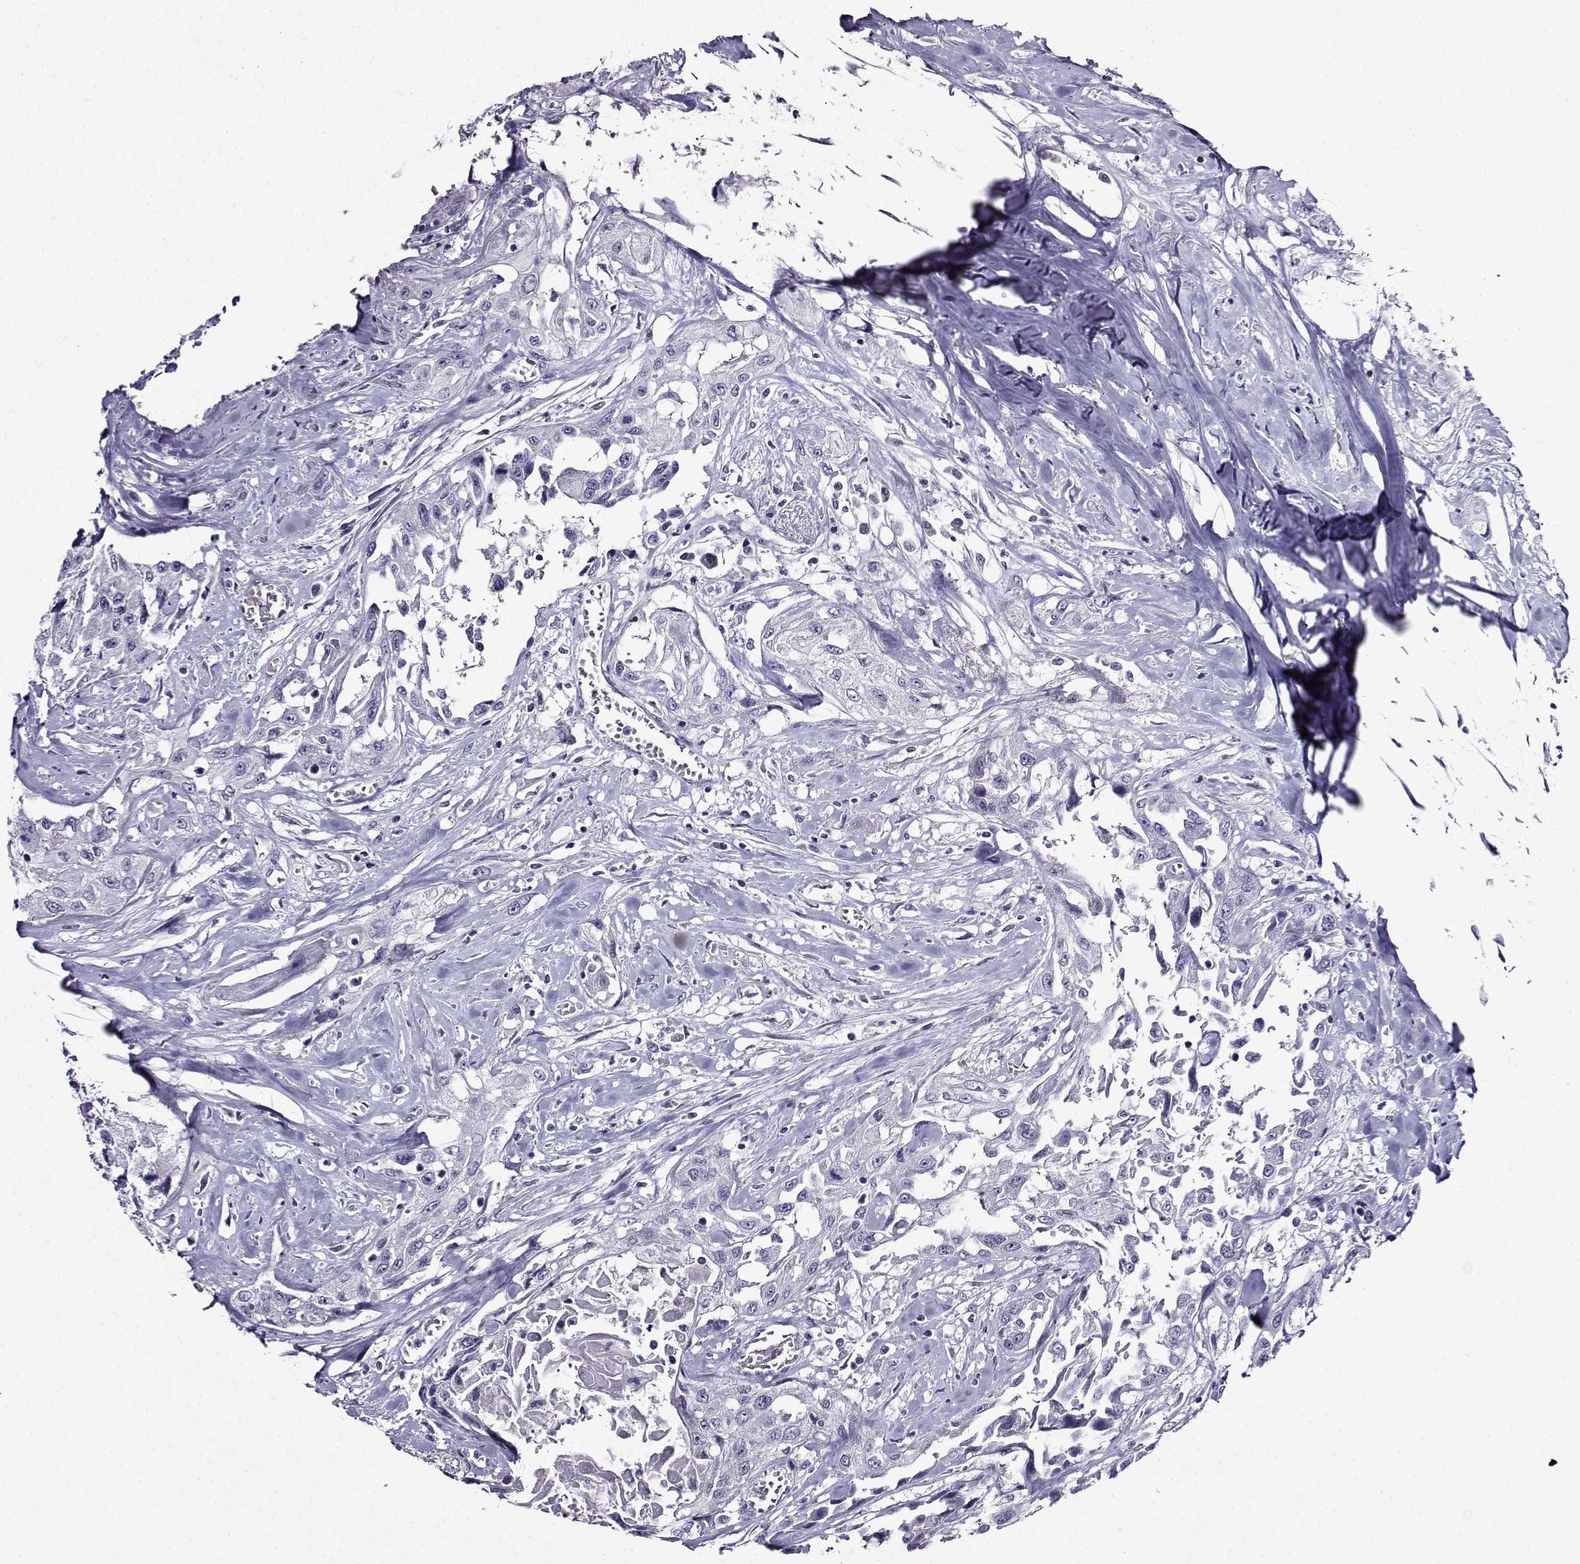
{"staining": {"intensity": "negative", "quantity": "none", "location": "none"}, "tissue": "head and neck cancer", "cell_type": "Tumor cells", "image_type": "cancer", "snomed": [{"axis": "morphology", "description": "Normal tissue, NOS"}, {"axis": "morphology", "description": "Squamous cell carcinoma, NOS"}, {"axis": "topography", "description": "Oral tissue"}, {"axis": "topography", "description": "Peripheral nerve tissue"}, {"axis": "topography", "description": "Head-Neck"}], "caption": "High power microscopy micrograph of an IHC image of head and neck cancer (squamous cell carcinoma), revealing no significant positivity in tumor cells.", "gene": "TMEM266", "patient": {"sex": "female", "age": 59}}